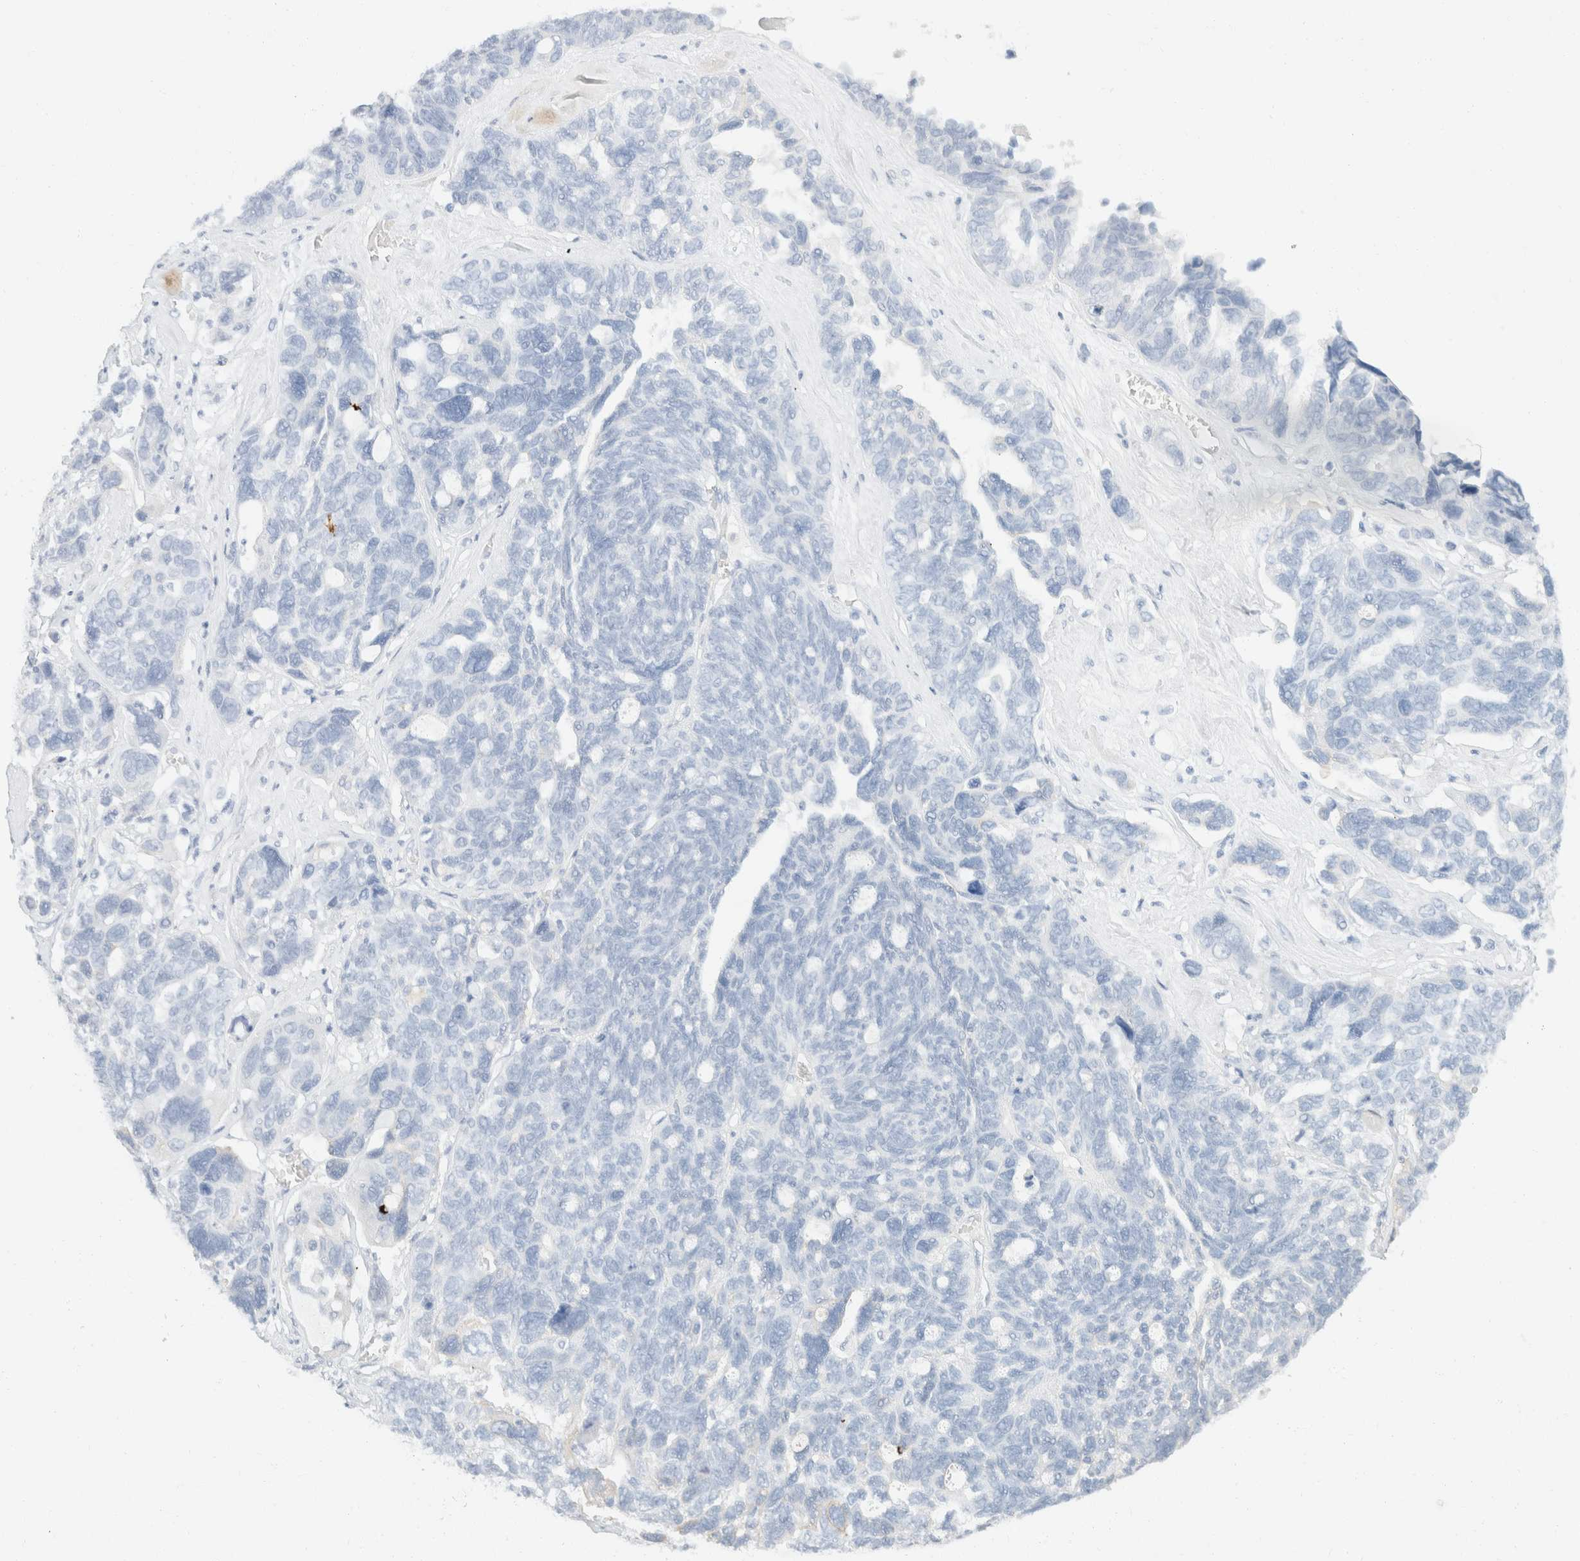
{"staining": {"intensity": "negative", "quantity": "none", "location": "none"}, "tissue": "ovarian cancer", "cell_type": "Tumor cells", "image_type": "cancer", "snomed": [{"axis": "morphology", "description": "Cystadenocarcinoma, serous, NOS"}, {"axis": "topography", "description": "Ovary"}], "caption": "An immunohistochemistry histopathology image of ovarian serous cystadenocarcinoma is shown. There is no staining in tumor cells of ovarian serous cystadenocarcinoma.", "gene": "KRT20", "patient": {"sex": "female", "age": 79}}